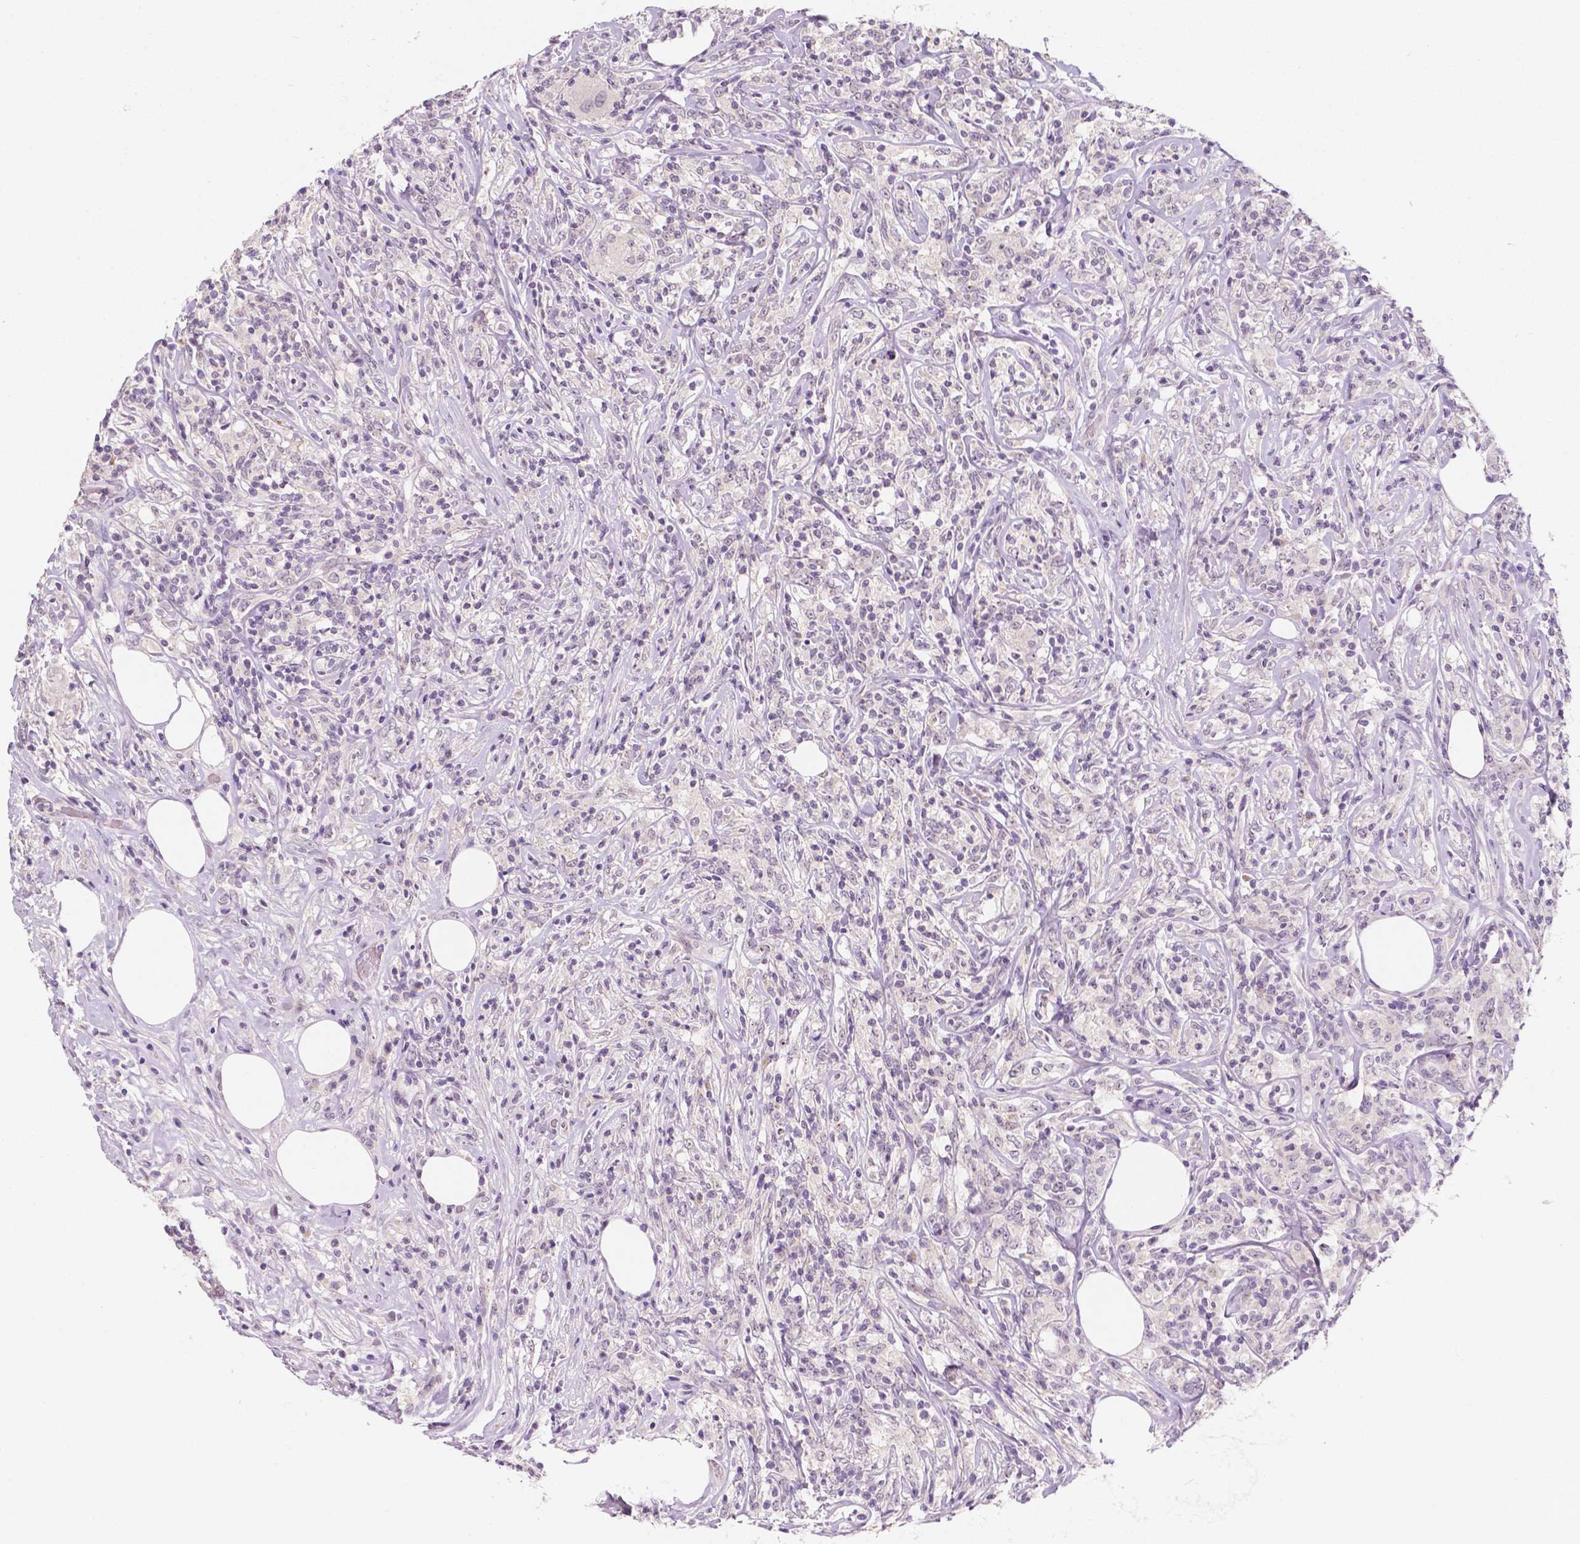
{"staining": {"intensity": "negative", "quantity": "none", "location": "none"}, "tissue": "lymphoma", "cell_type": "Tumor cells", "image_type": "cancer", "snomed": [{"axis": "morphology", "description": "Malignant lymphoma, non-Hodgkin's type, High grade"}, {"axis": "topography", "description": "Lymph node"}], "caption": "A histopathology image of human malignant lymphoma, non-Hodgkin's type (high-grade) is negative for staining in tumor cells.", "gene": "SIRT2", "patient": {"sex": "female", "age": 84}}